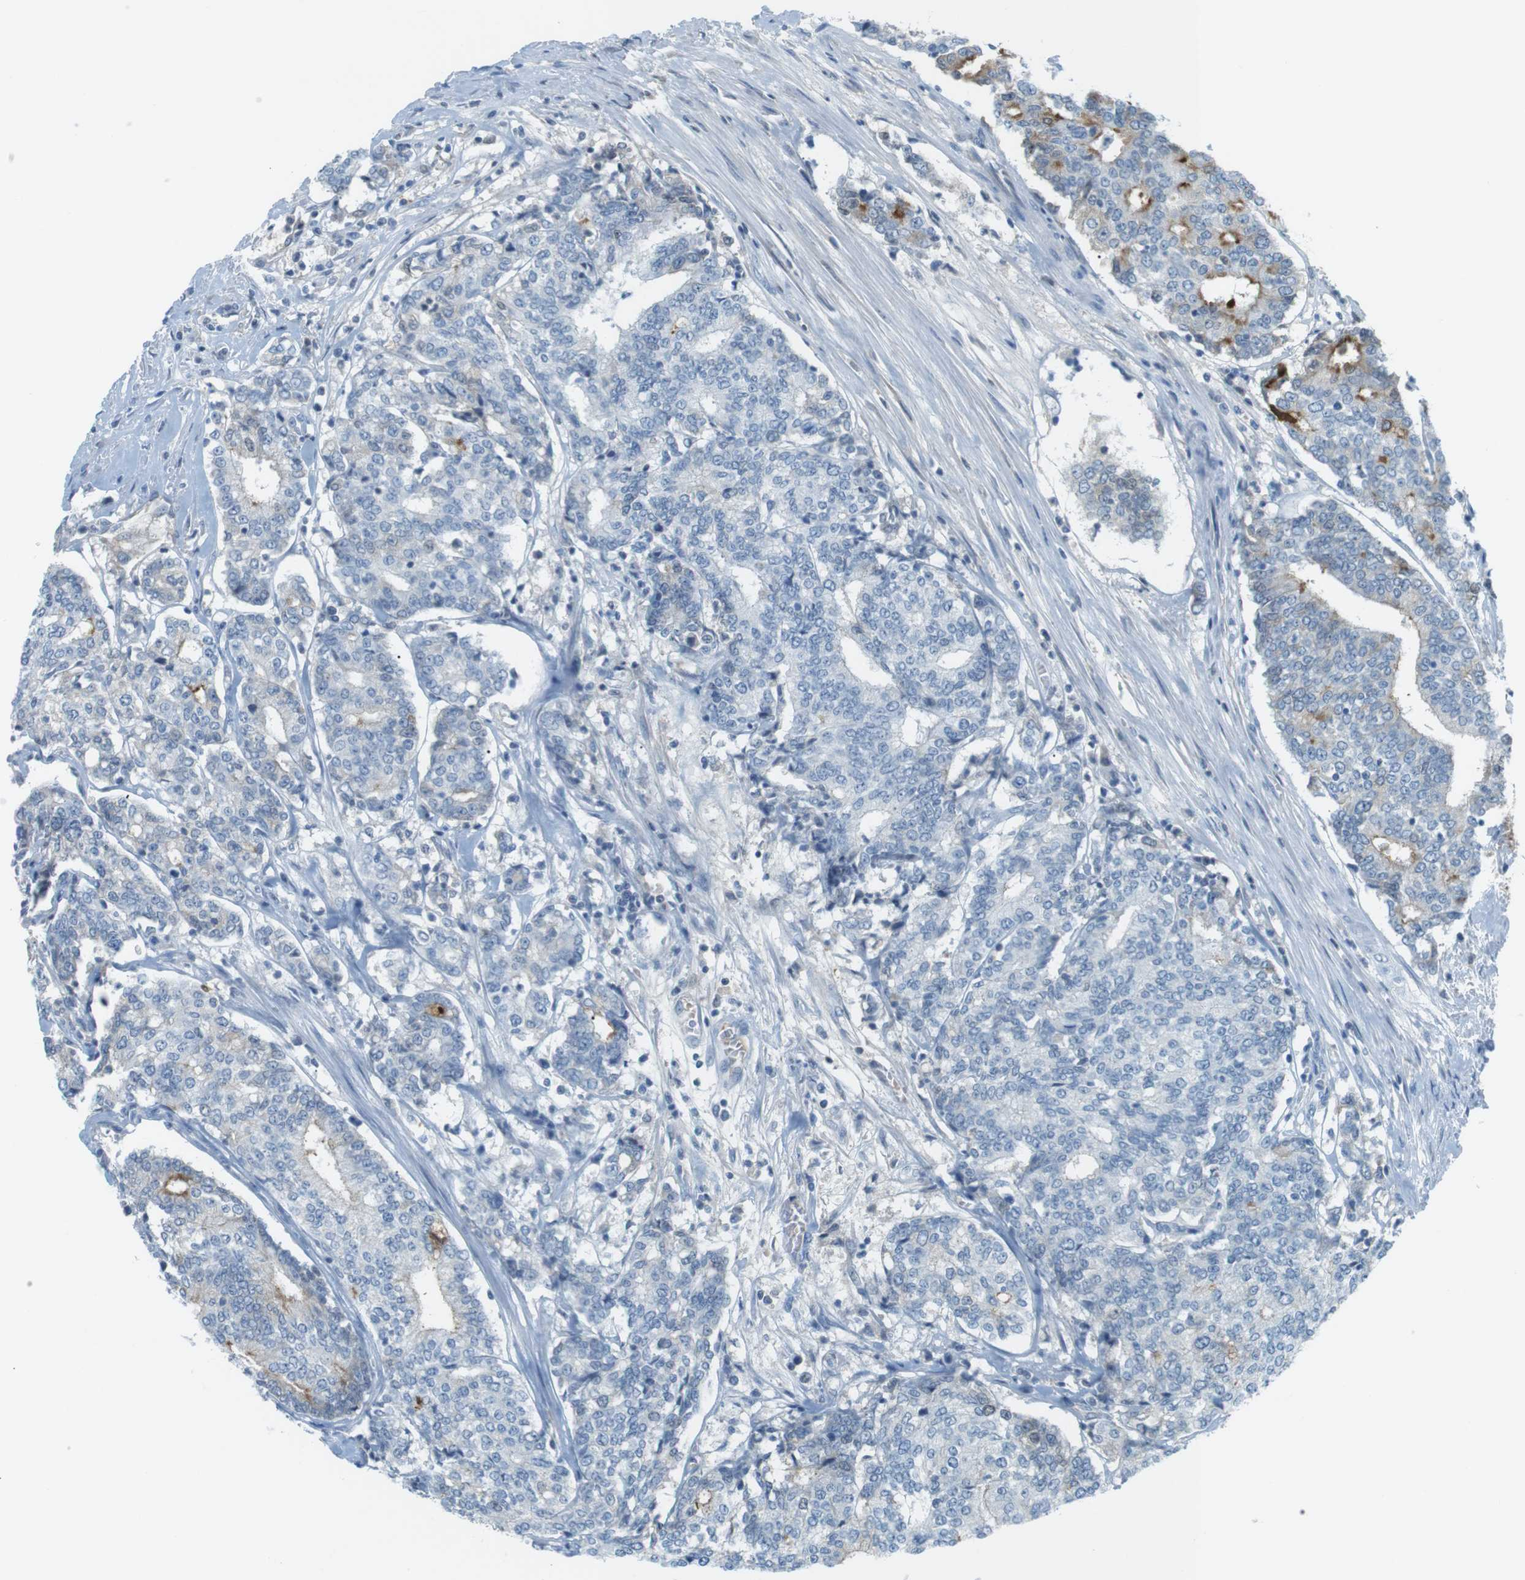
{"staining": {"intensity": "negative", "quantity": "none", "location": "none"}, "tissue": "prostate cancer", "cell_type": "Tumor cells", "image_type": "cancer", "snomed": [{"axis": "morphology", "description": "Normal tissue, NOS"}, {"axis": "morphology", "description": "Adenocarcinoma, High grade"}, {"axis": "topography", "description": "Prostate"}, {"axis": "topography", "description": "Seminal veicle"}], "caption": "The image demonstrates no staining of tumor cells in prostate cancer (high-grade adenocarcinoma).", "gene": "AZGP1", "patient": {"sex": "male", "age": 55}}